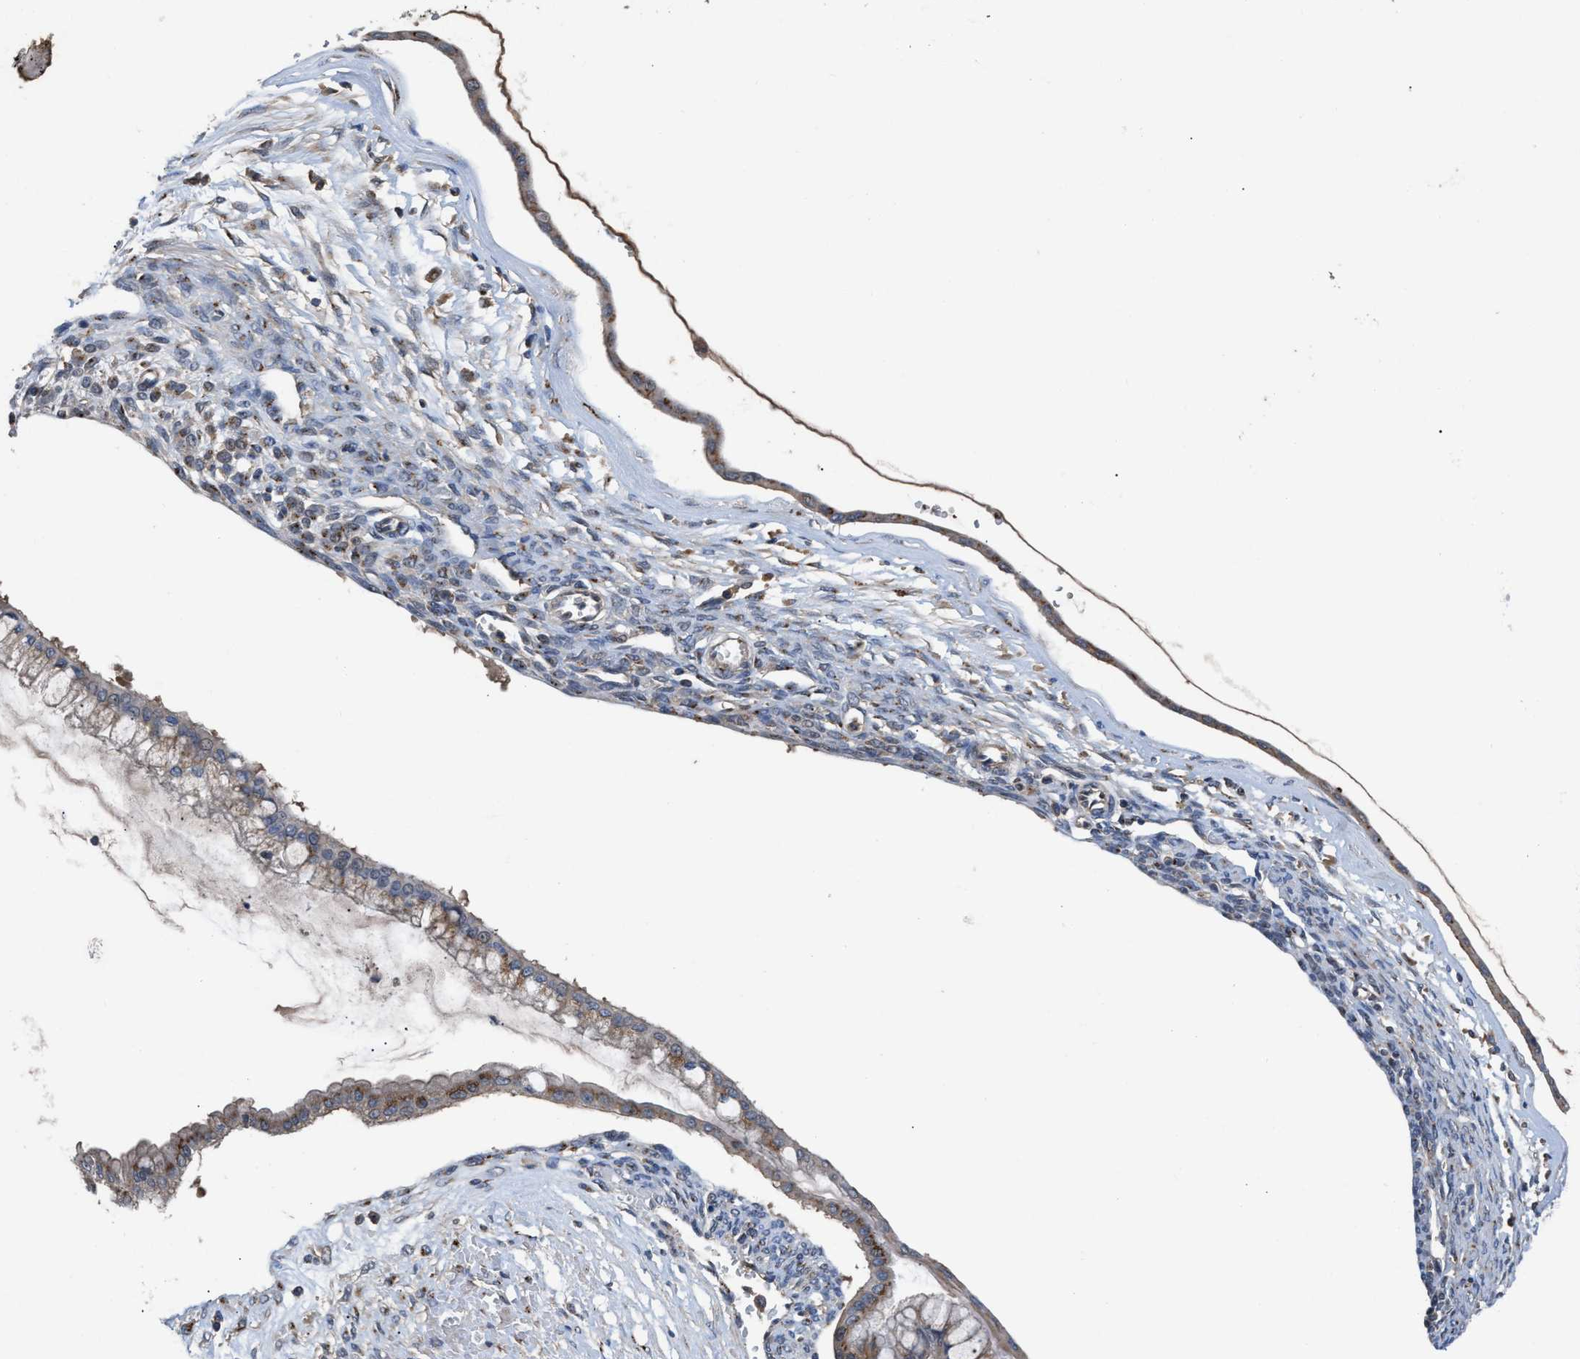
{"staining": {"intensity": "moderate", "quantity": "<25%", "location": "cytoplasmic/membranous"}, "tissue": "ovarian cancer", "cell_type": "Tumor cells", "image_type": "cancer", "snomed": [{"axis": "morphology", "description": "Cystadenocarcinoma, mucinous, NOS"}, {"axis": "topography", "description": "Ovary"}], "caption": "Ovarian cancer (mucinous cystadenocarcinoma) was stained to show a protein in brown. There is low levels of moderate cytoplasmic/membranous staining in approximately <25% of tumor cells.", "gene": "SIK2", "patient": {"sex": "female", "age": 73}}